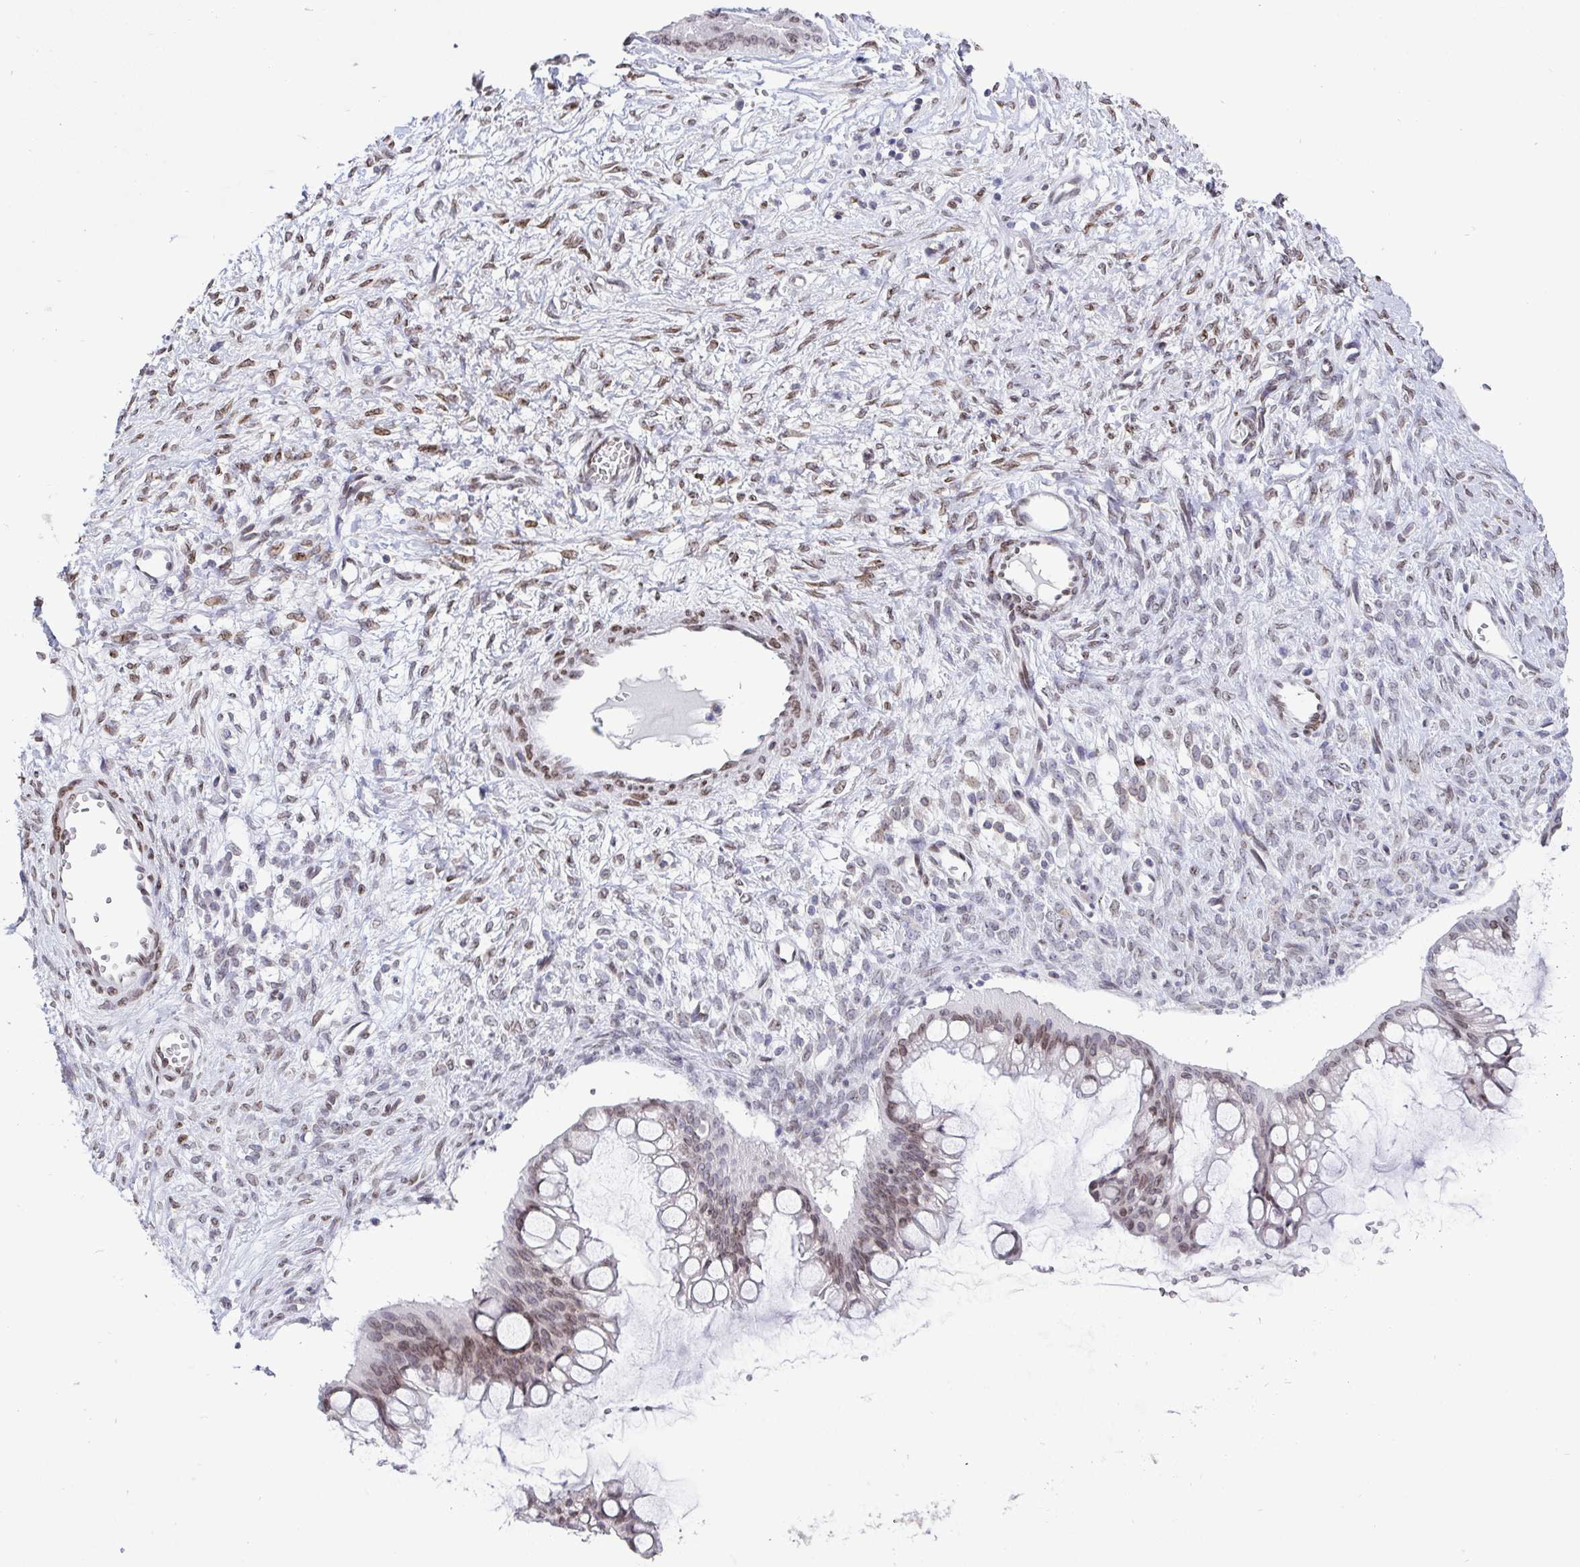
{"staining": {"intensity": "weak", "quantity": ">75%", "location": "nuclear"}, "tissue": "ovarian cancer", "cell_type": "Tumor cells", "image_type": "cancer", "snomed": [{"axis": "morphology", "description": "Cystadenocarcinoma, mucinous, NOS"}, {"axis": "topography", "description": "Ovary"}], "caption": "A brown stain highlights weak nuclear staining of a protein in ovarian cancer tumor cells.", "gene": "EMD", "patient": {"sex": "female", "age": 73}}